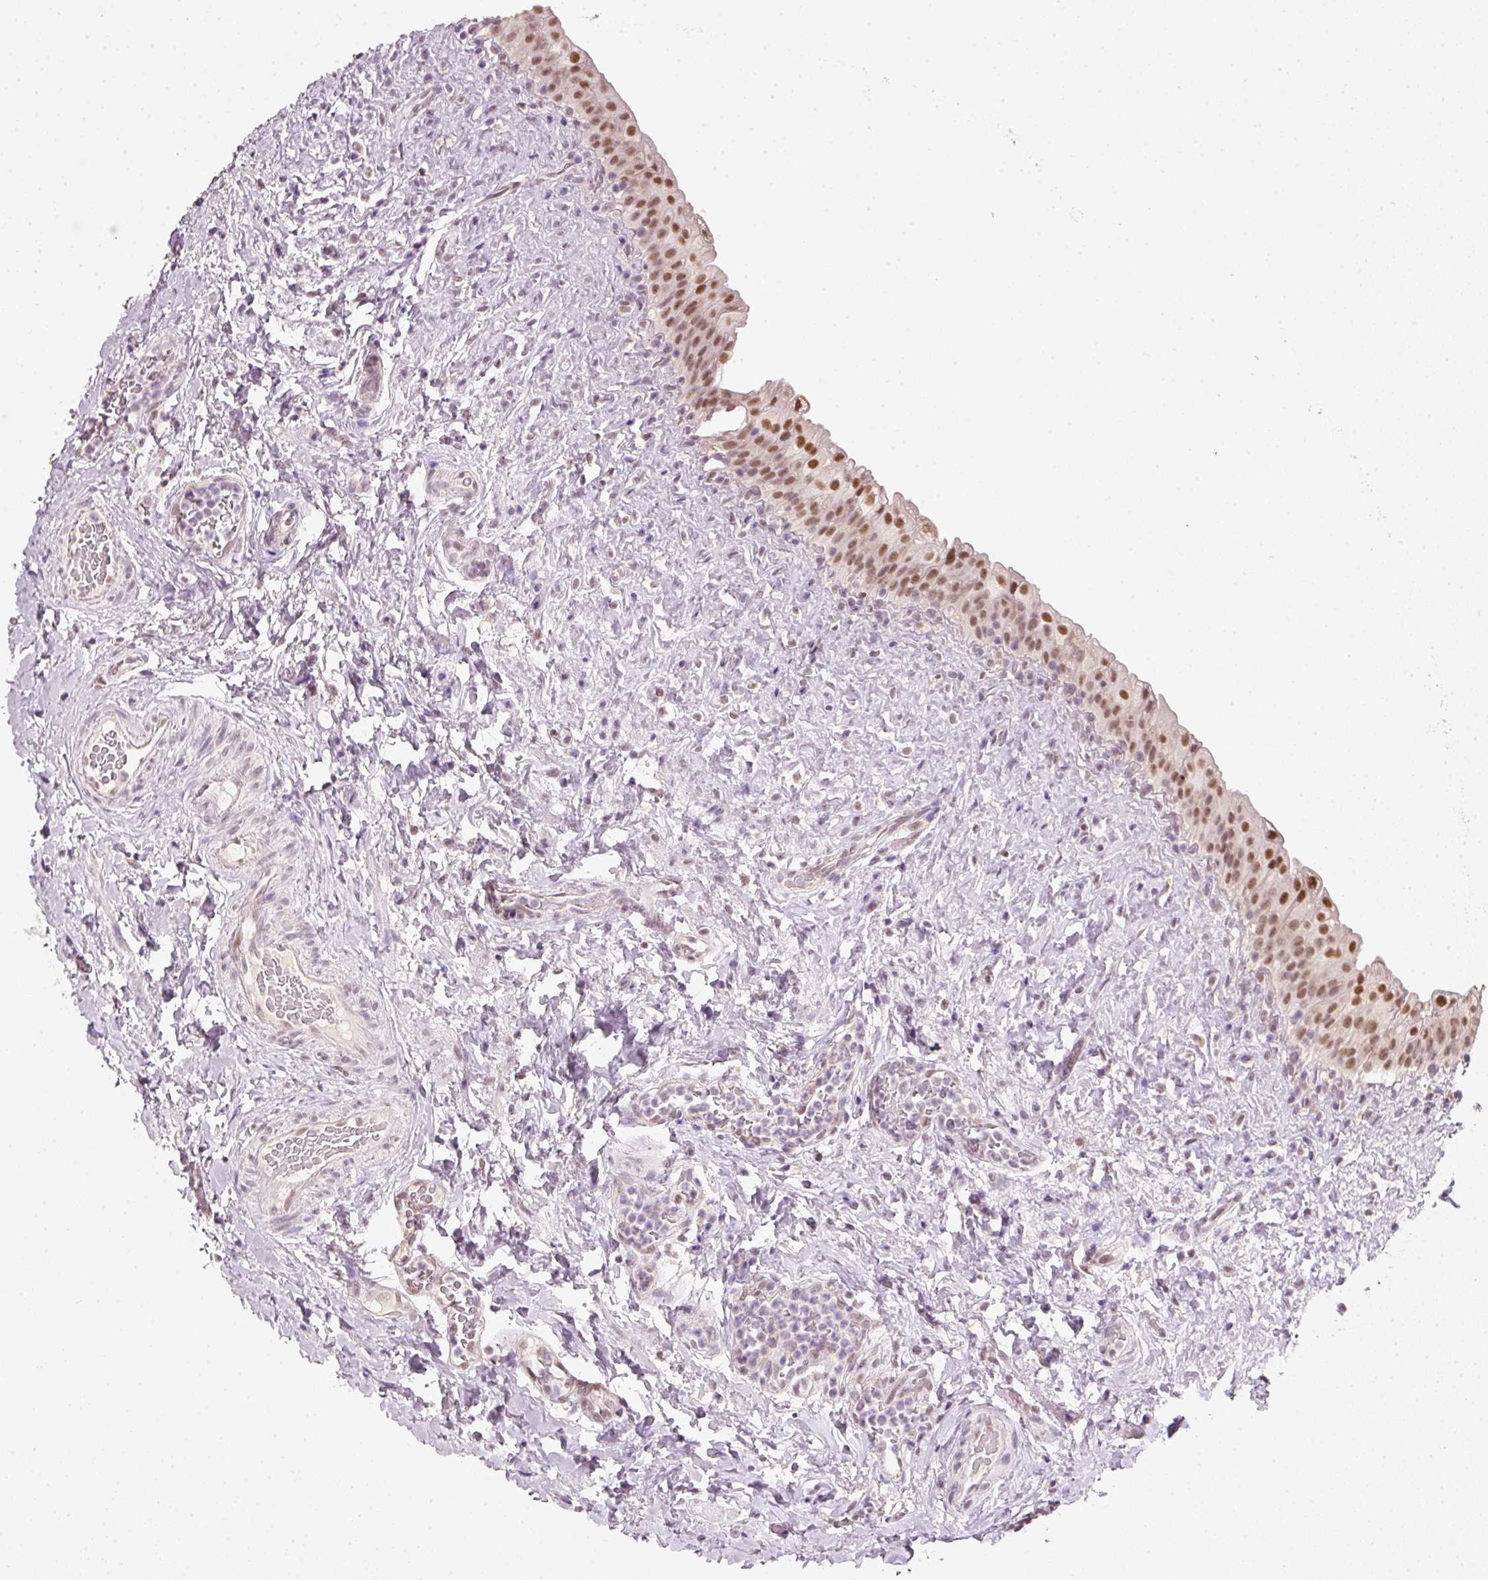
{"staining": {"intensity": "moderate", "quantity": ">75%", "location": "nuclear"}, "tissue": "urinary bladder", "cell_type": "Urothelial cells", "image_type": "normal", "snomed": [{"axis": "morphology", "description": "Normal tissue, NOS"}, {"axis": "topography", "description": "Urinary bladder"}], "caption": "IHC (DAB (3,3'-diaminobenzidine)) staining of benign urinary bladder exhibits moderate nuclear protein positivity in about >75% of urothelial cells. IHC stains the protein of interest in brown and the nuclei are stained blue.", "gene": "FSTL3", "patient": {"sex": "female", "age": 27}}